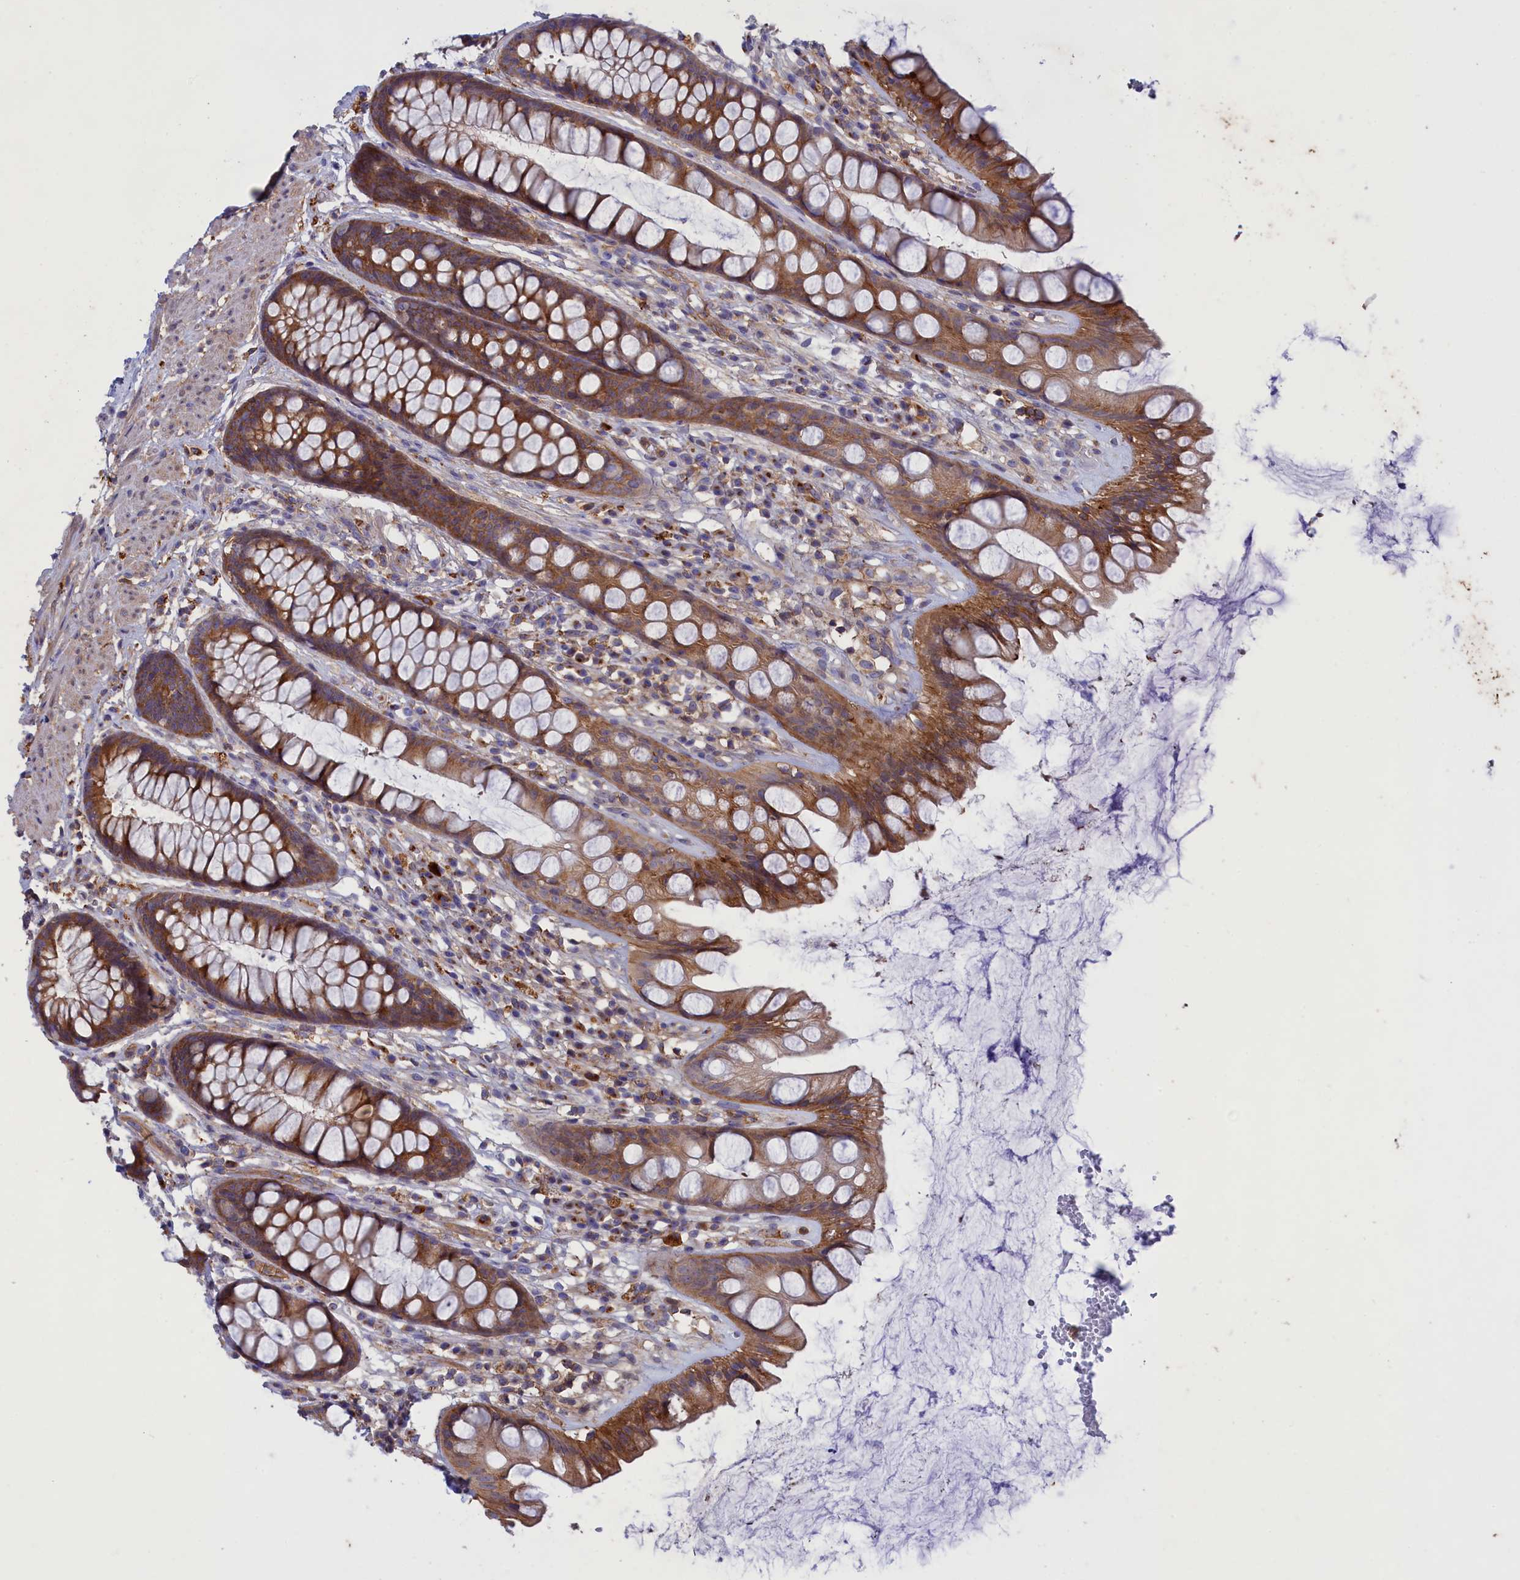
{"staining": {"intensity": "moderate", "quantity": ">75%", "location": "cytoplasmic/membranous"}, "tissue": "rectum", "cell_type": "Glandular cells", "image_type": "normal", "snomed": [{"axis": "morphology", "description": "Normal tissue, NOS"}, {"axis": "topography", "description": "Rectum"}], "caption": "IHC image of benign rectum: human rectum stained using immunohistochemistry (IHC) shows medium levels of moderate protein expression localized specifically in the cytoplasmic/membranous of glandular cells, appearing as a cytoplasmic/membranous brown color.", "gene": "SCAMP4", "patient": {"sex": "male", "age": 74}}